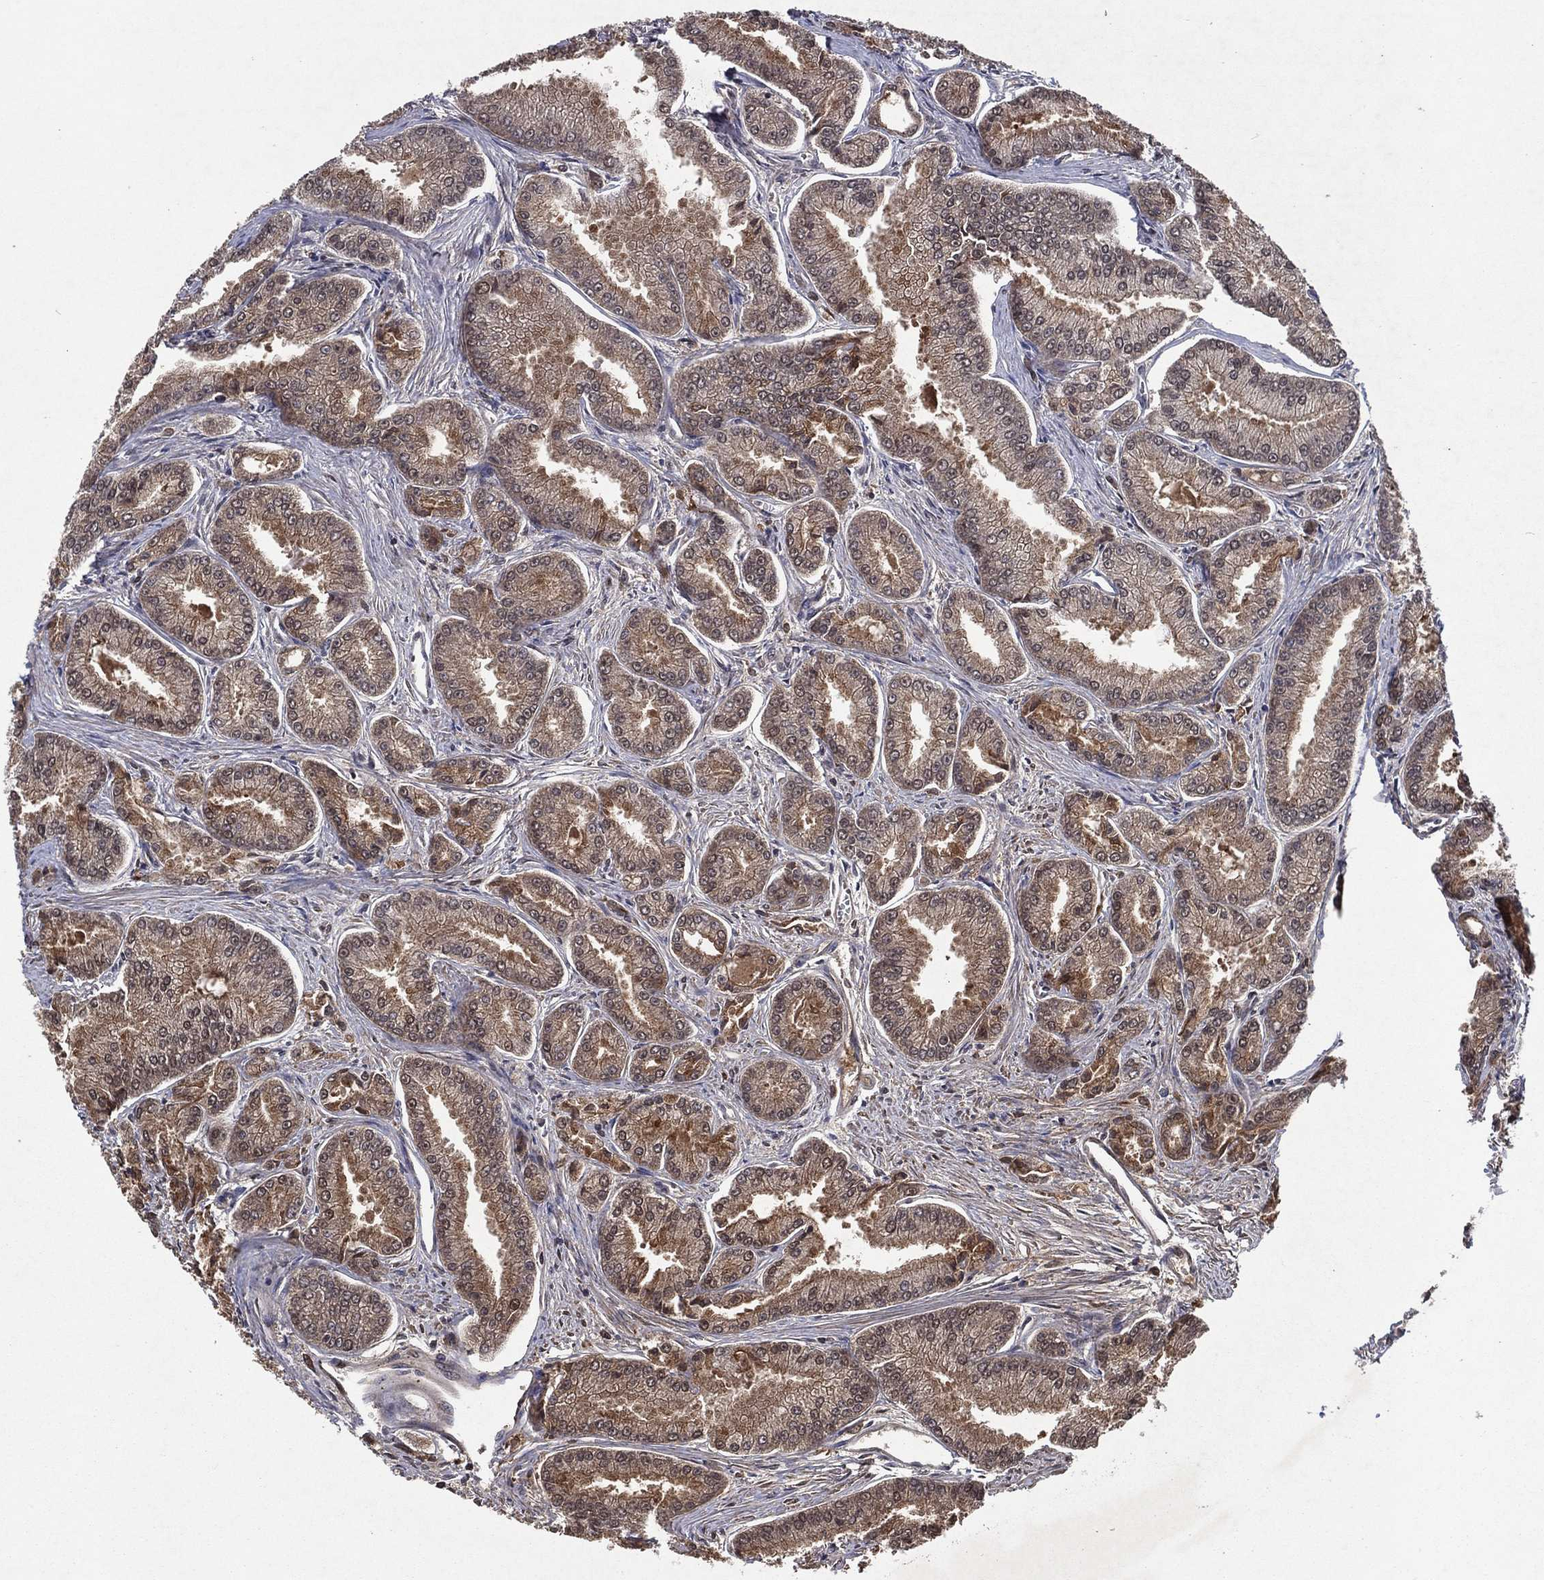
{"staining": {"intensity": "moderate", "quantity": "25%-75%", "location": "cytoplasmic/membranous"}, "tissue": "prostate cancer", "cell_type": "Tumor cells", "image_type": "cancer", "snomed": [{"axis": "morphology", "description": "Adenocarcinoma, NOS"}, {"axis": "morphology", "description": "Adenocarcinoma, High grade"}, {"axis": "topography", "description": "Prostate"}], "caption": "Protein staining demonstrates moderate cytoplasmic/membranous staining in approximately 25%-75% of tumor cells in prostate adenocarcinoma.", "gene": "ZBTB42", "patient": {"sex": "male", "age": 70}}